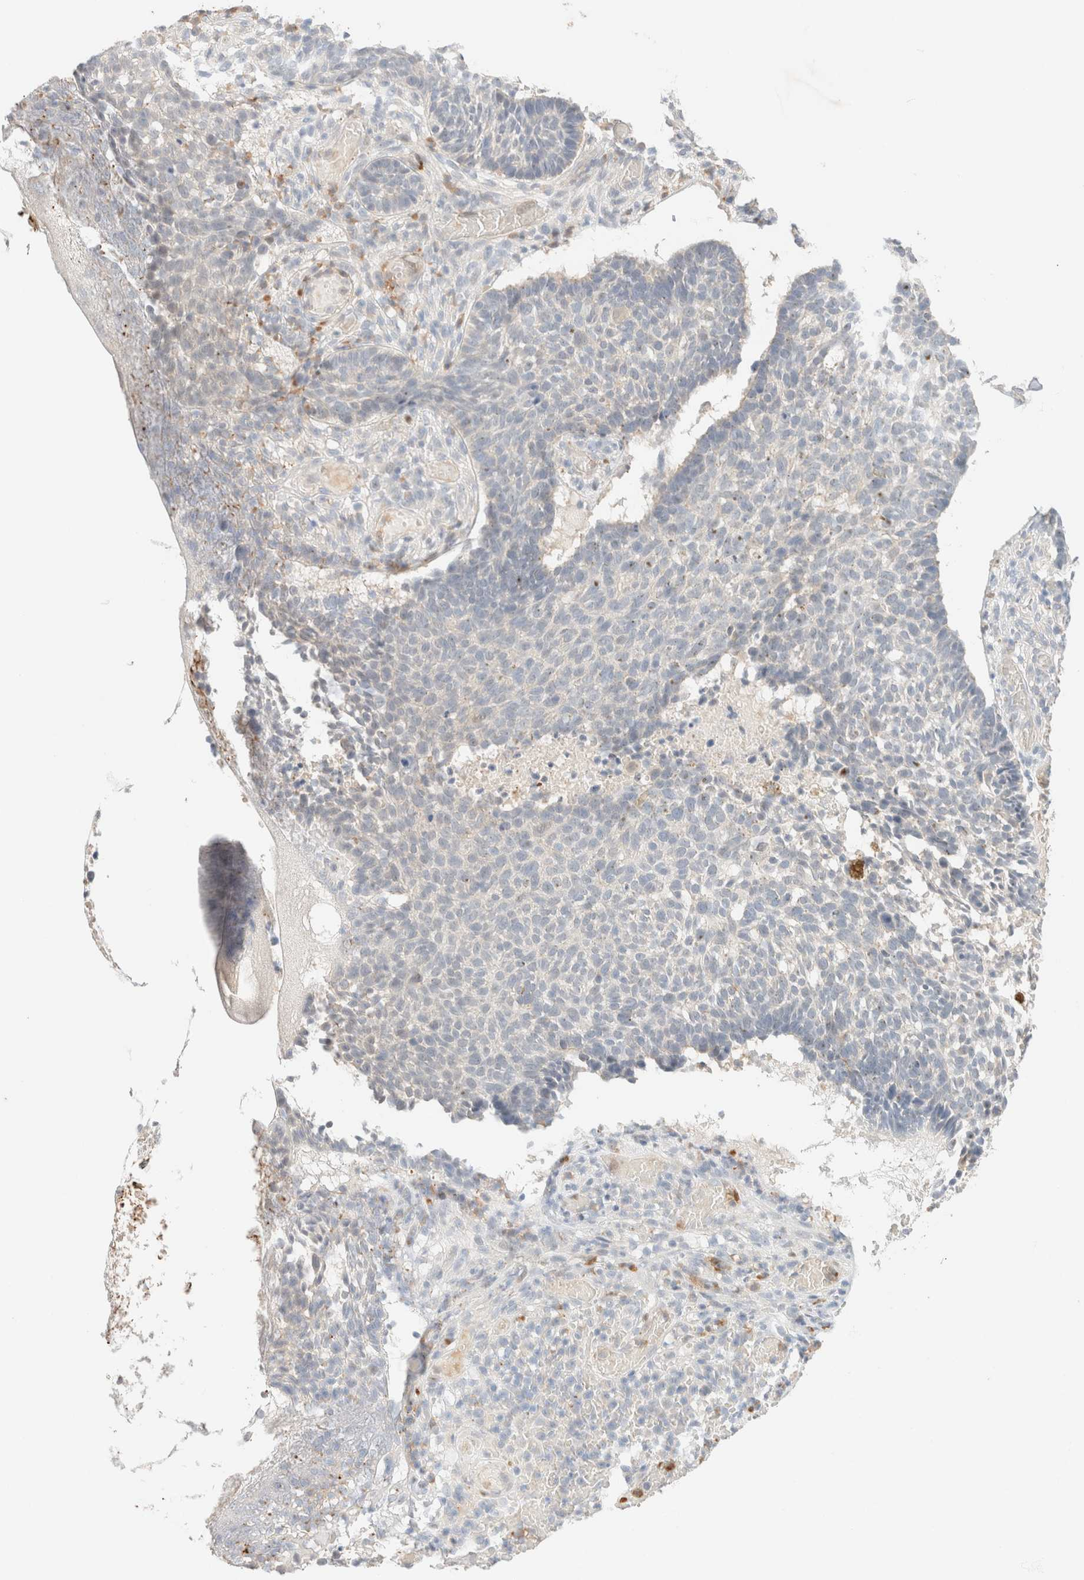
{"staining": {"intensity": "negative", "quantity": "none", "location": "none"}, "tissue": "skin cancer", "cell_type": "Tumor cells", "image_type": "cancer", "snomed": [{"axis": "morphology", "description": "Basal cell carcinoma"}, {"axis": "topography", "description": "Skin"}], "caption": "This image is of basal cell carcinoma (skin) stained with immunohistochemistry to label a protein in brown with the nuclei are counter-stained blue. There is no staining in tumor cells.", "gene": "SGSM2", "patient": {"sex": "male", "age": 85}}